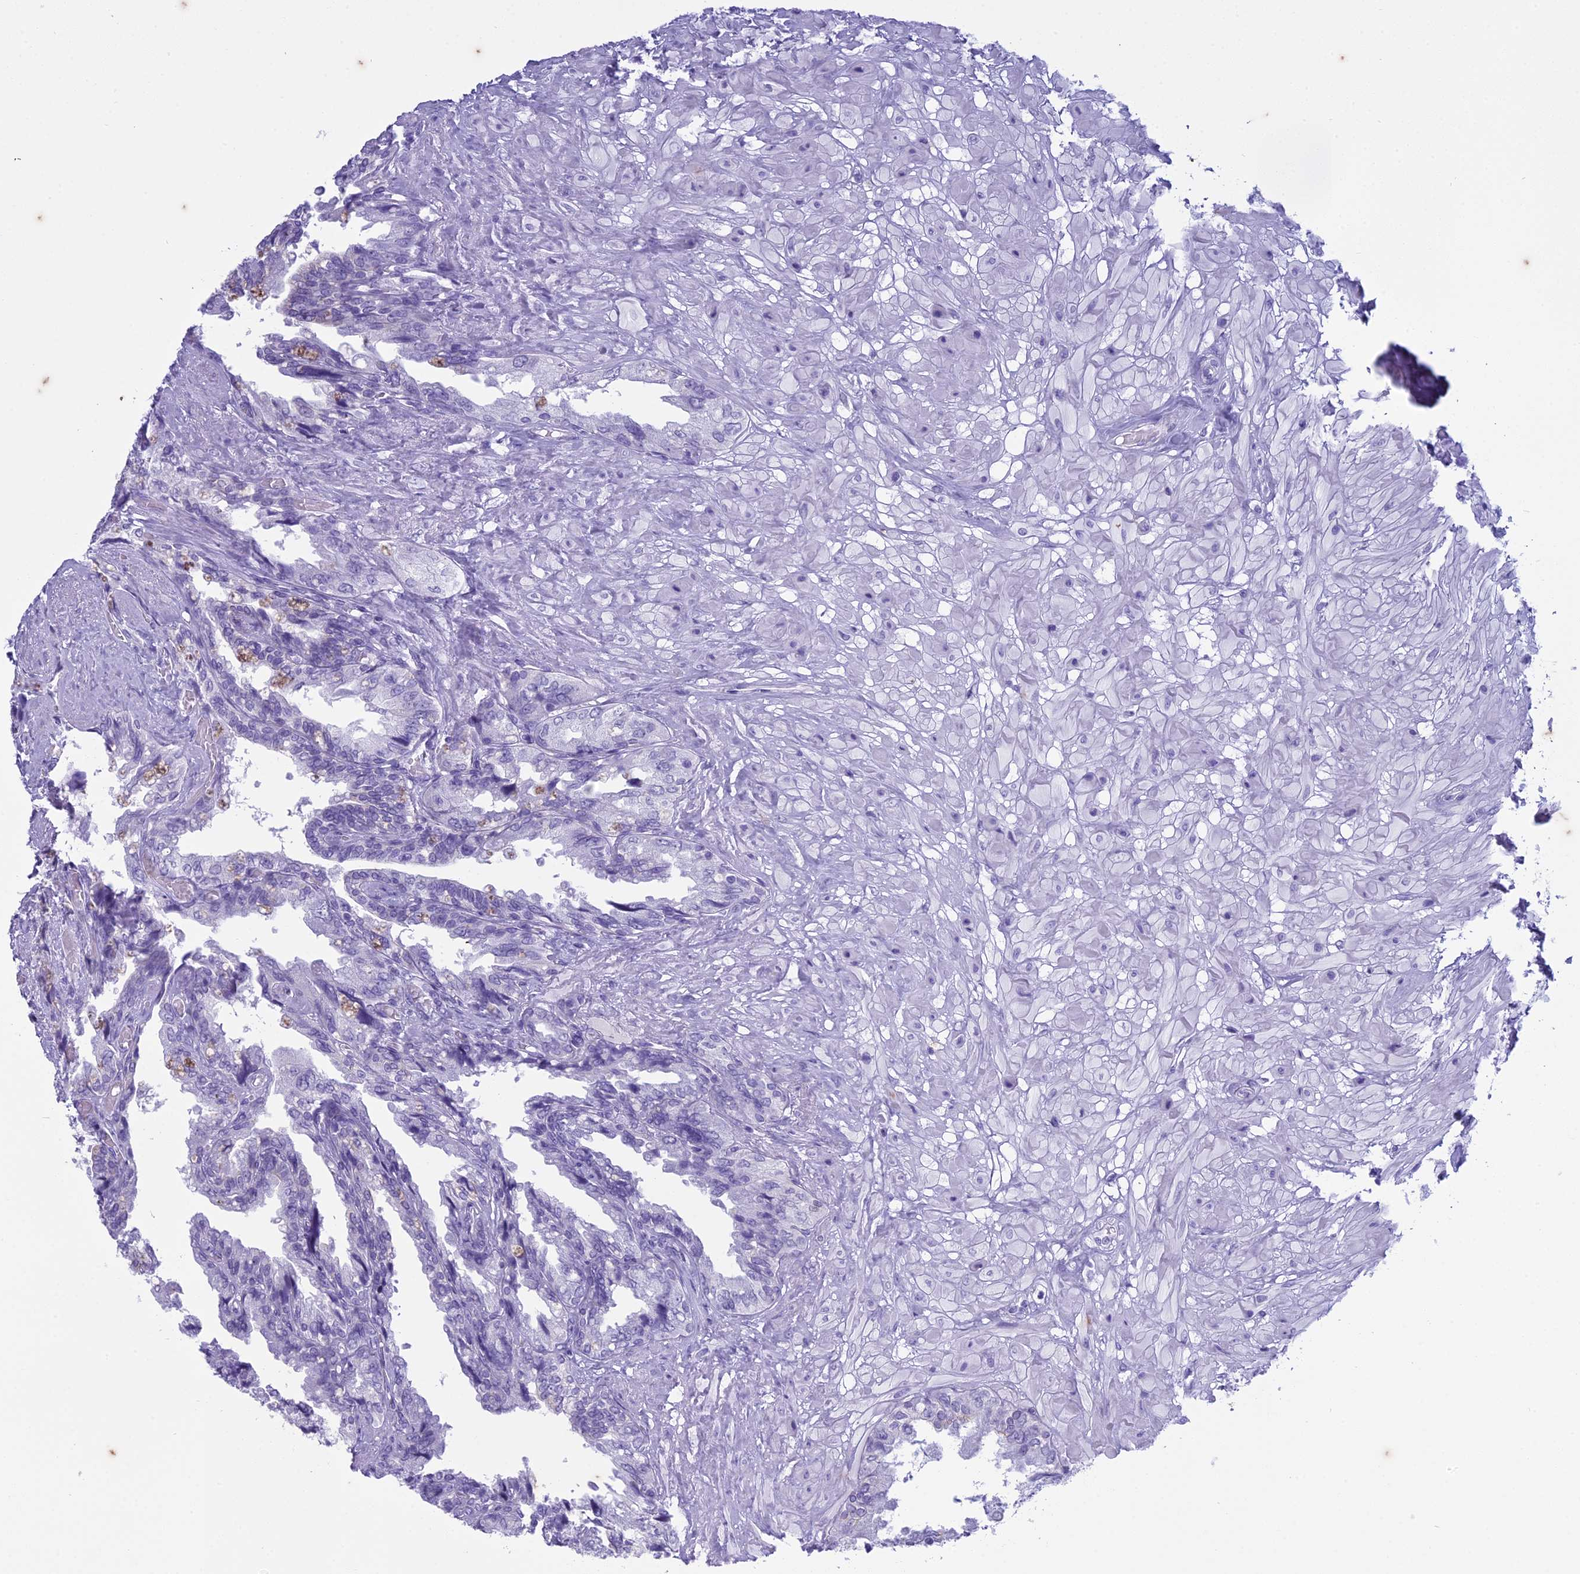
{"staining": {"intensity": "negative", "quantity": "none", "location": "none"}, "tissue": "seminal vesicle", "cell_type": "Glandular cells", "image_type": "normal", "snomed": [{"axis": "morphology", "description": "Normal tissue, NOS"}, {"axis": "topography", "description": "Seminal veicle"}, {"axis": "topography", "description": "Peripheral nerve tissue"}], "caption": "IHC photomicrograph of unremarkable seminal vesicle stained for a protein (brown), which displays no staining in glandular cells. Nuclei are stained in blue.", "gene": "HMGB4", "patient": {"sex": "male", "age": 60}}